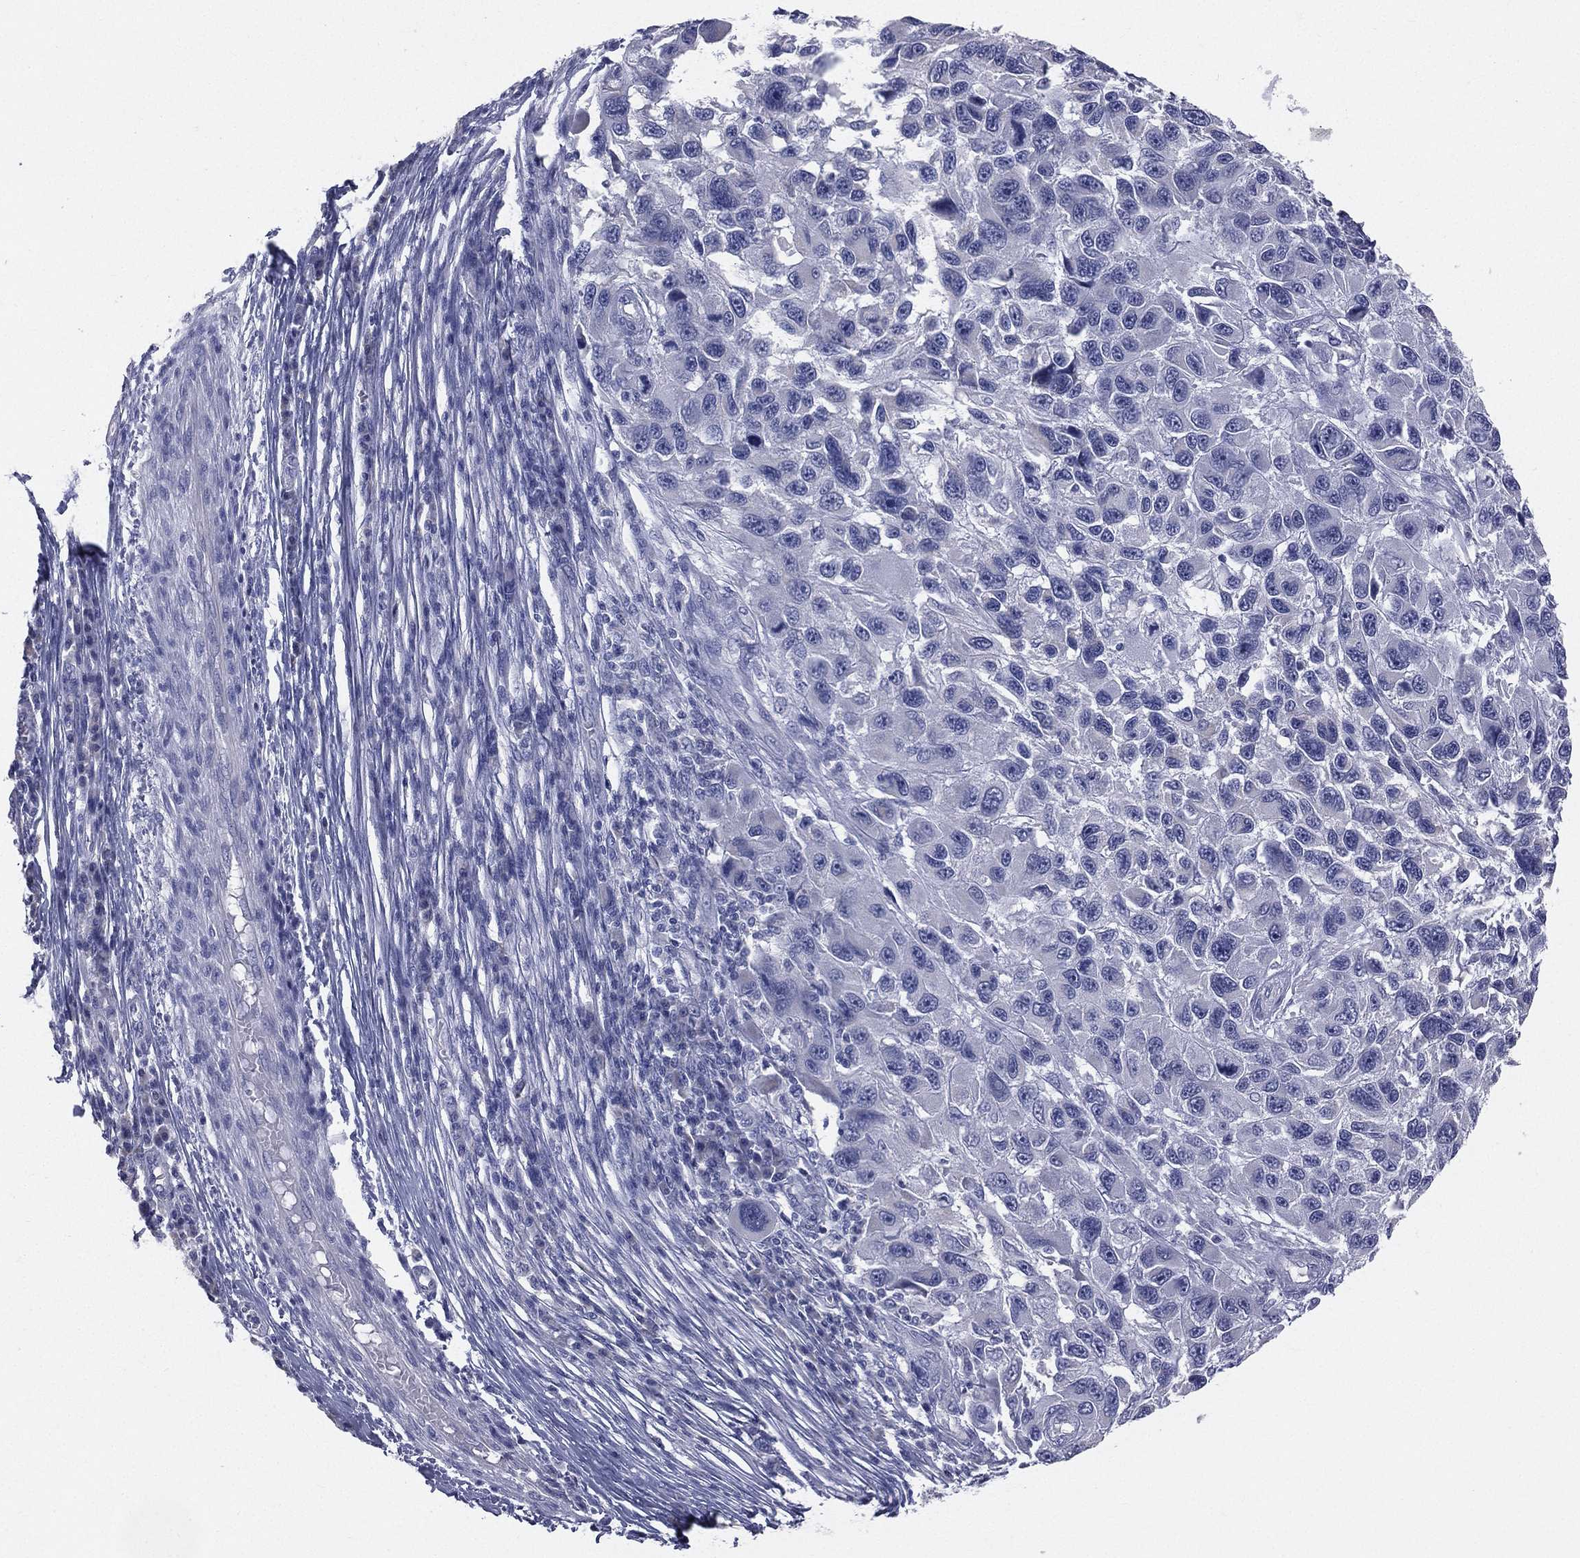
{"staining": {"intensity": "negative", "quantity": "none", "location": "none"}, "tissue": "melanoma", "cell_type": "Tumor cells", "image_type": "cancer", "snomed": [{"axis": "morphology", "description": "Malignant melanoma, NOS"}, {"axis": "topography", "description": "Skin"}], "caption": "Immunohistochemistry (IHC) micrograph of malignant melanoma stained for a protein (brown), which displays no expression in tumor cells.", "gene": "STK31", "patient": {"sex": "male", "age": 53}}